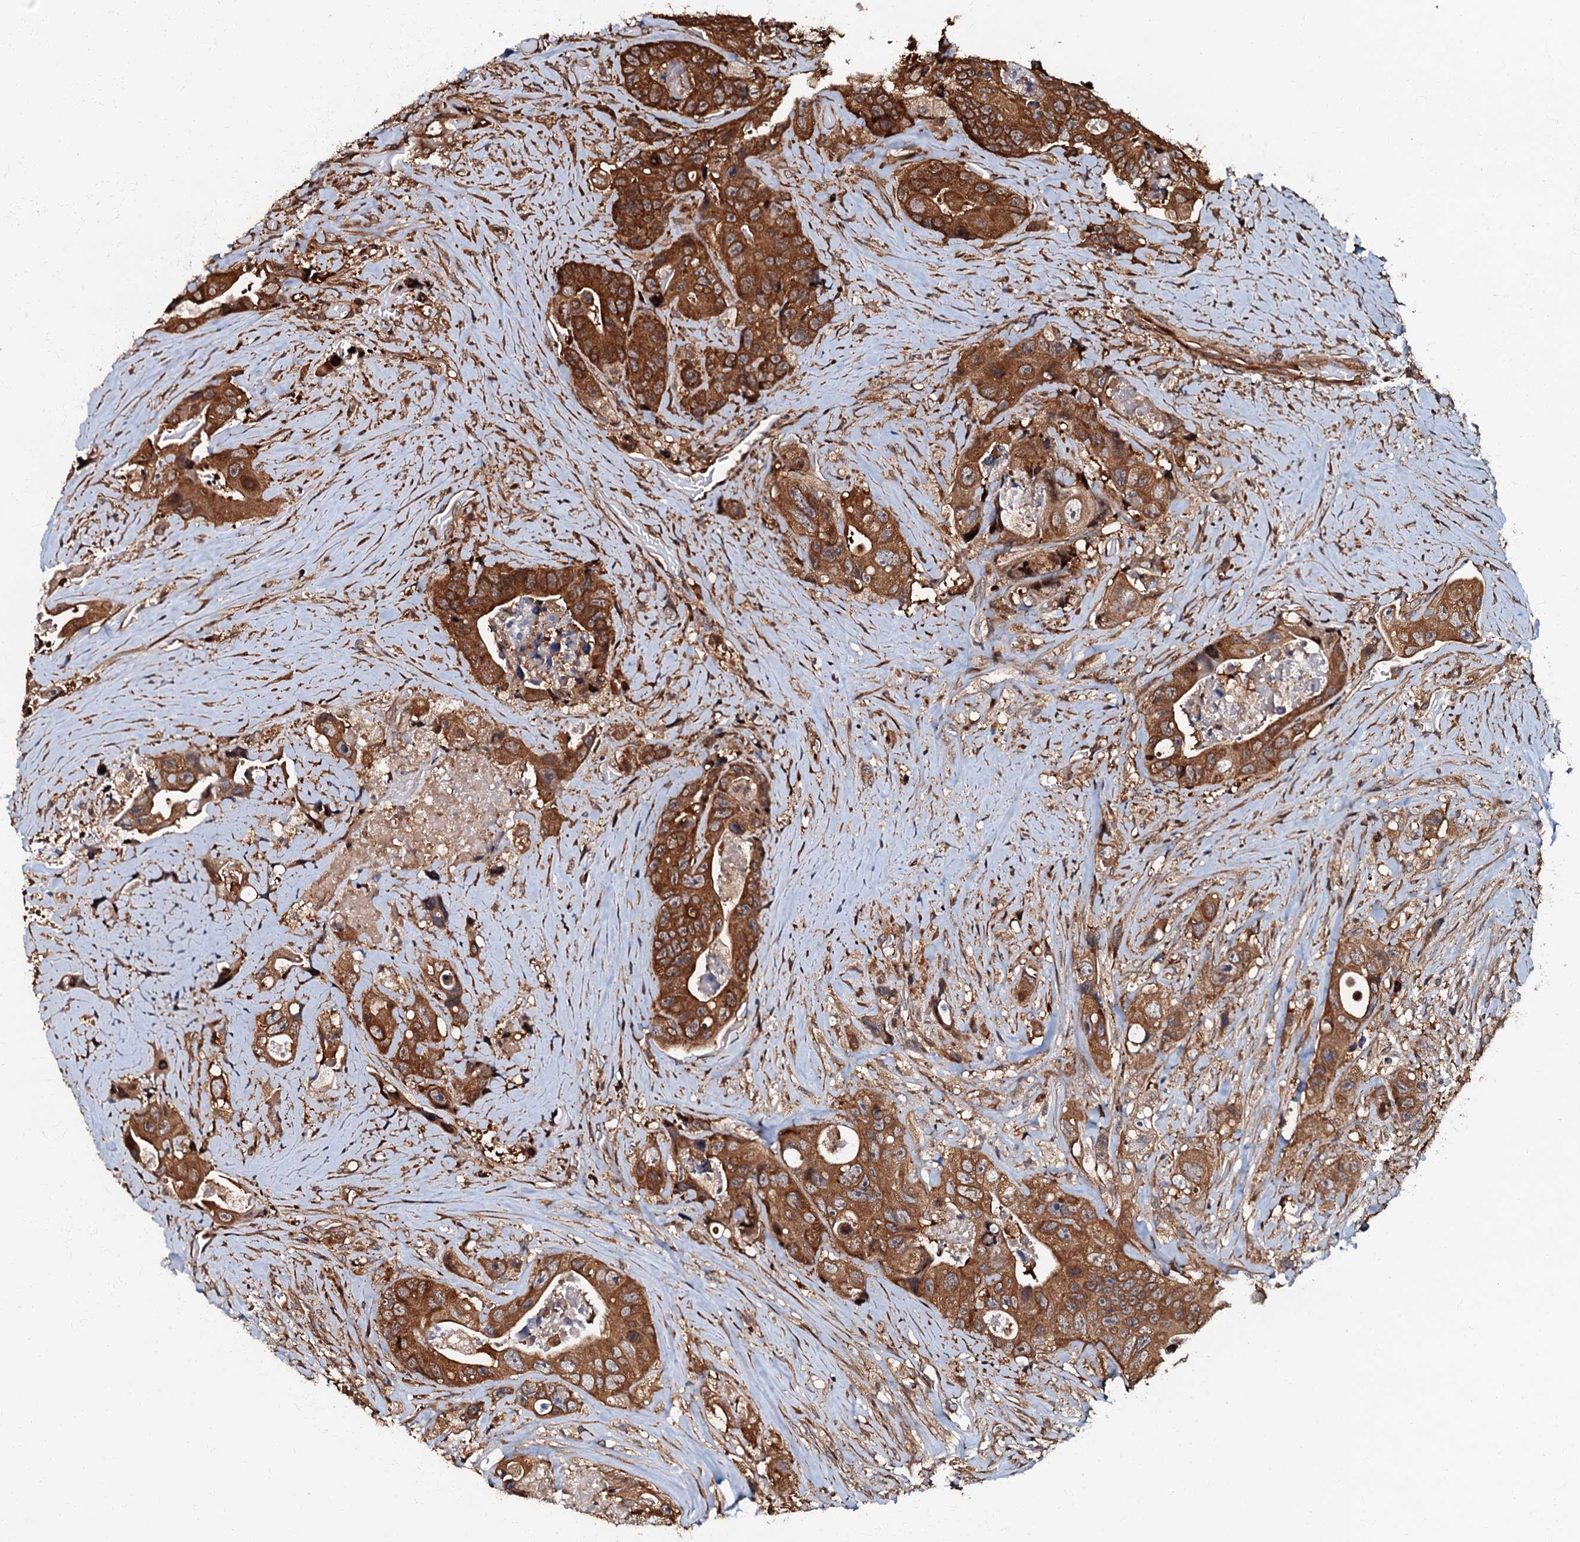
{"staining": {"intensity": "strong", "quantity": ">75%", "location": "cytoplasmic/membranous"}, "tissue": "colorectal cancer", "cell_type": "Tumor cells", "image_type": "cancer", "snomed": [{"axis": "morphology", "description": "Adenocarcinoma, NOS"}, {"axis": "topography", "description": "Colon"}], "caption": "The histopathology image exhibits immunohistochemical staining of colorectal adenocarcinoma. There is strong cytoplasmic/membranous staining is identified in about >75% of tumor cells. (Stains: DAB in brown, nuclei in blue, Microscopy: brightfield microscopy at high magnification).", "gene": "OSBP", "patient": {"sex": "female", "age": 46}}